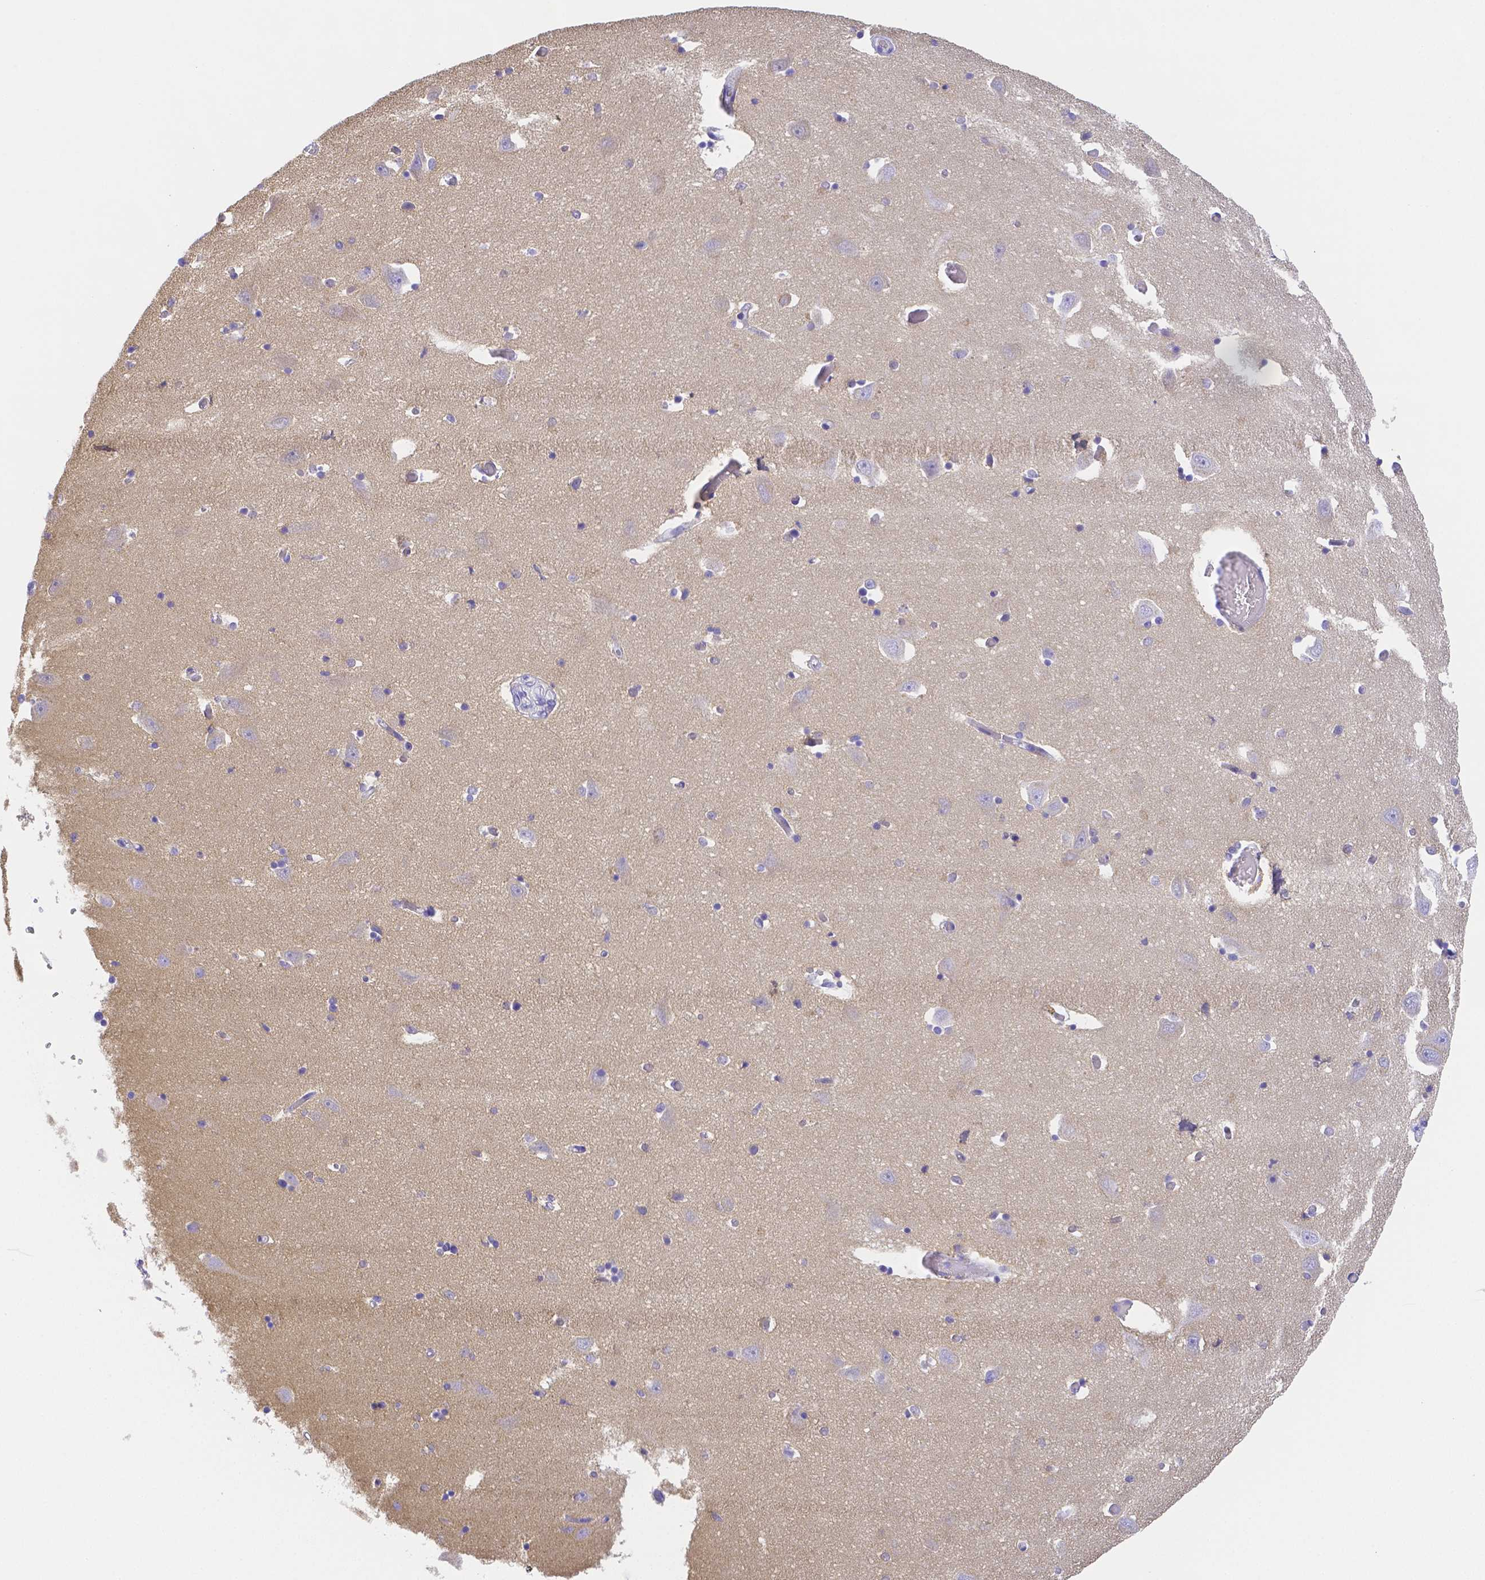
{"staining": {"intensity": "negative", "quantity": "none", "location": "none"}, "tissue": "caudate", "cell_type": "Glial cells", "image_type": "normal", "snomed": [{"axis": "morphology", "description": "Normal tissue, NOS"}, {"axis": "topography", "description": "Lateral ventricle wall"}, {"axis": "topography", "description": "Hippocampus"}], "caption": "Protein analysis of normal caudate displays no significant staining in glial cells. (Brightfield microscopy of DAB (3,3'-diaminobenzidine) immunohistochemistry at high magnification).", "gene": "ZG16B", "patient": {"sex": "female", "age": 63}}